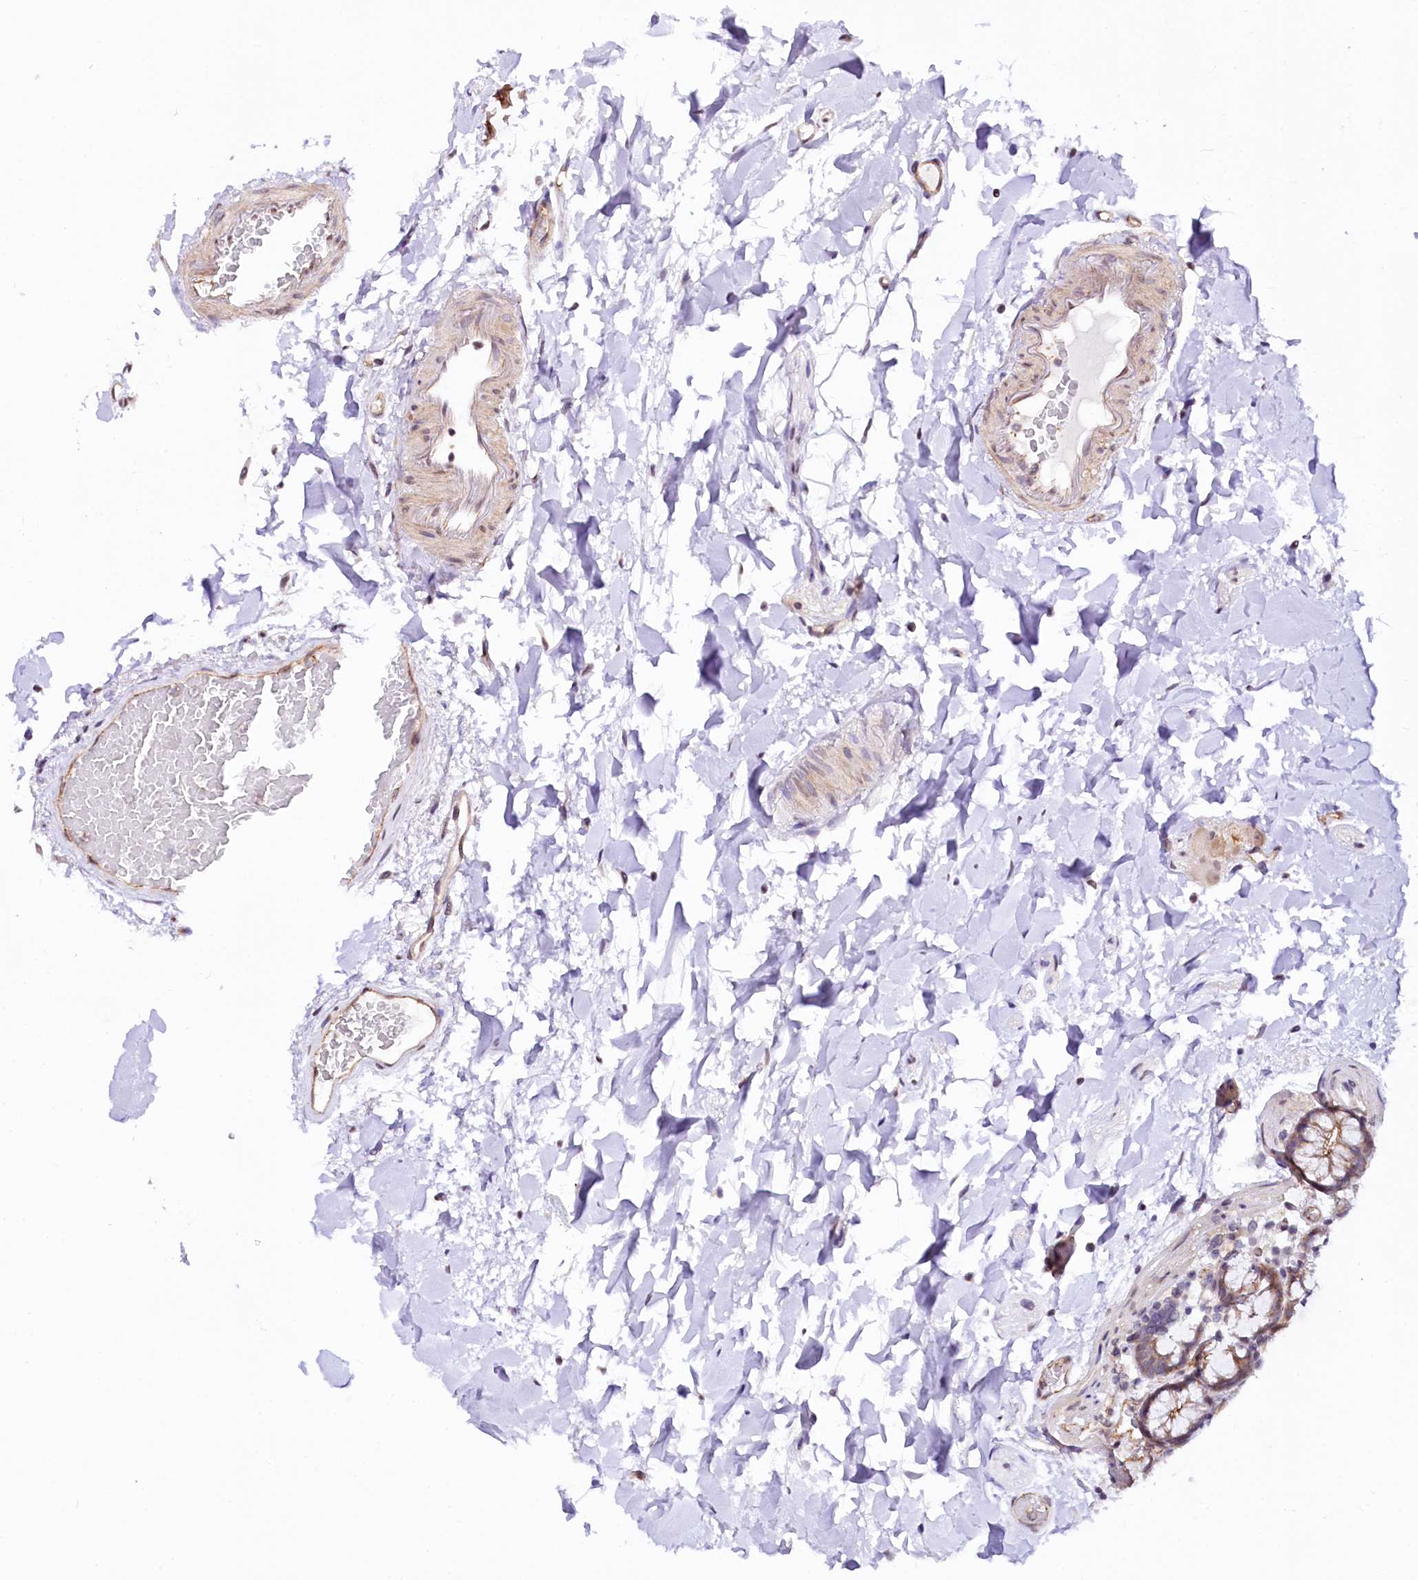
{"staining": {"intensity": "moderate", "quantity": ">75%", "location": "cytoplasmic/membranous"}, "tissue": "colon", "cell_type": "Endothelial cells", "image_type": "normal", "snomed": [{"axis": "morphology", "description": "Normal tissue, NOS"}, {"axis": "topography", "description": "Colon"}], "caption": "Colon stained with a brown dye reveals moderate cytoplasmic/membranous positive staining in about >75% of endothelial cells.", "gene": "ST7", "patient": {"sex": "male", "age": 75}}